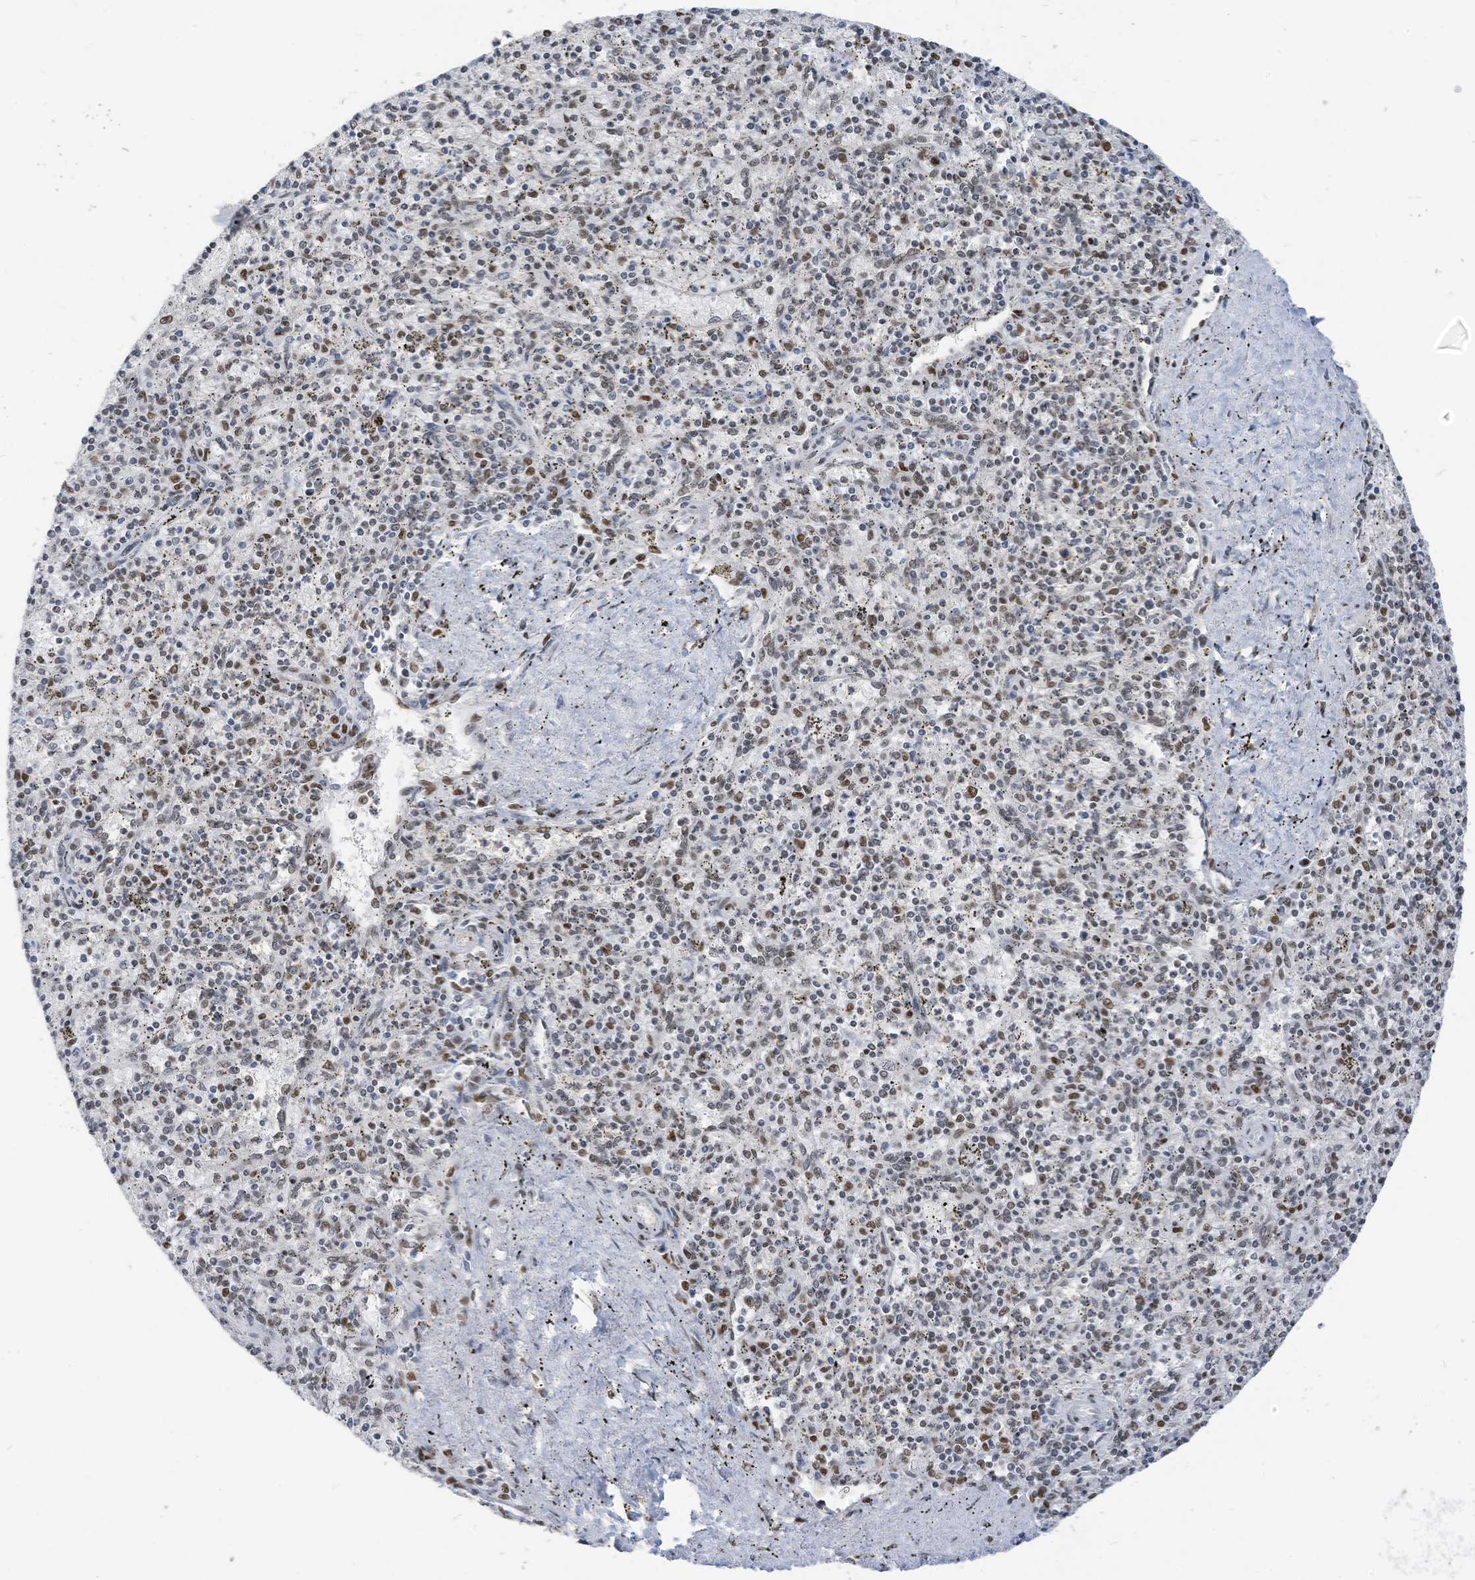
{"staining": {"intensity": "moderate", "quantity": "25%-75%", "location": "nuclear"}, "tissue": "spleen", "cell_type": "Cells in red pulp", "image_type": "normal", "snomed": [{"axis": "morphology", "description": "Normal tissue, NOS"}, {"axis": "topography", "description": "Spleen"}], "caption": "Benign spleen demonstrates moderate nuclear positivity in approximately 25%-75% of cells in red pulp (Brightfield microscopy of DAB IHC at high magnification)..", "gene": "KHSRP", "patient": {"sex": "male", "age": 72}}